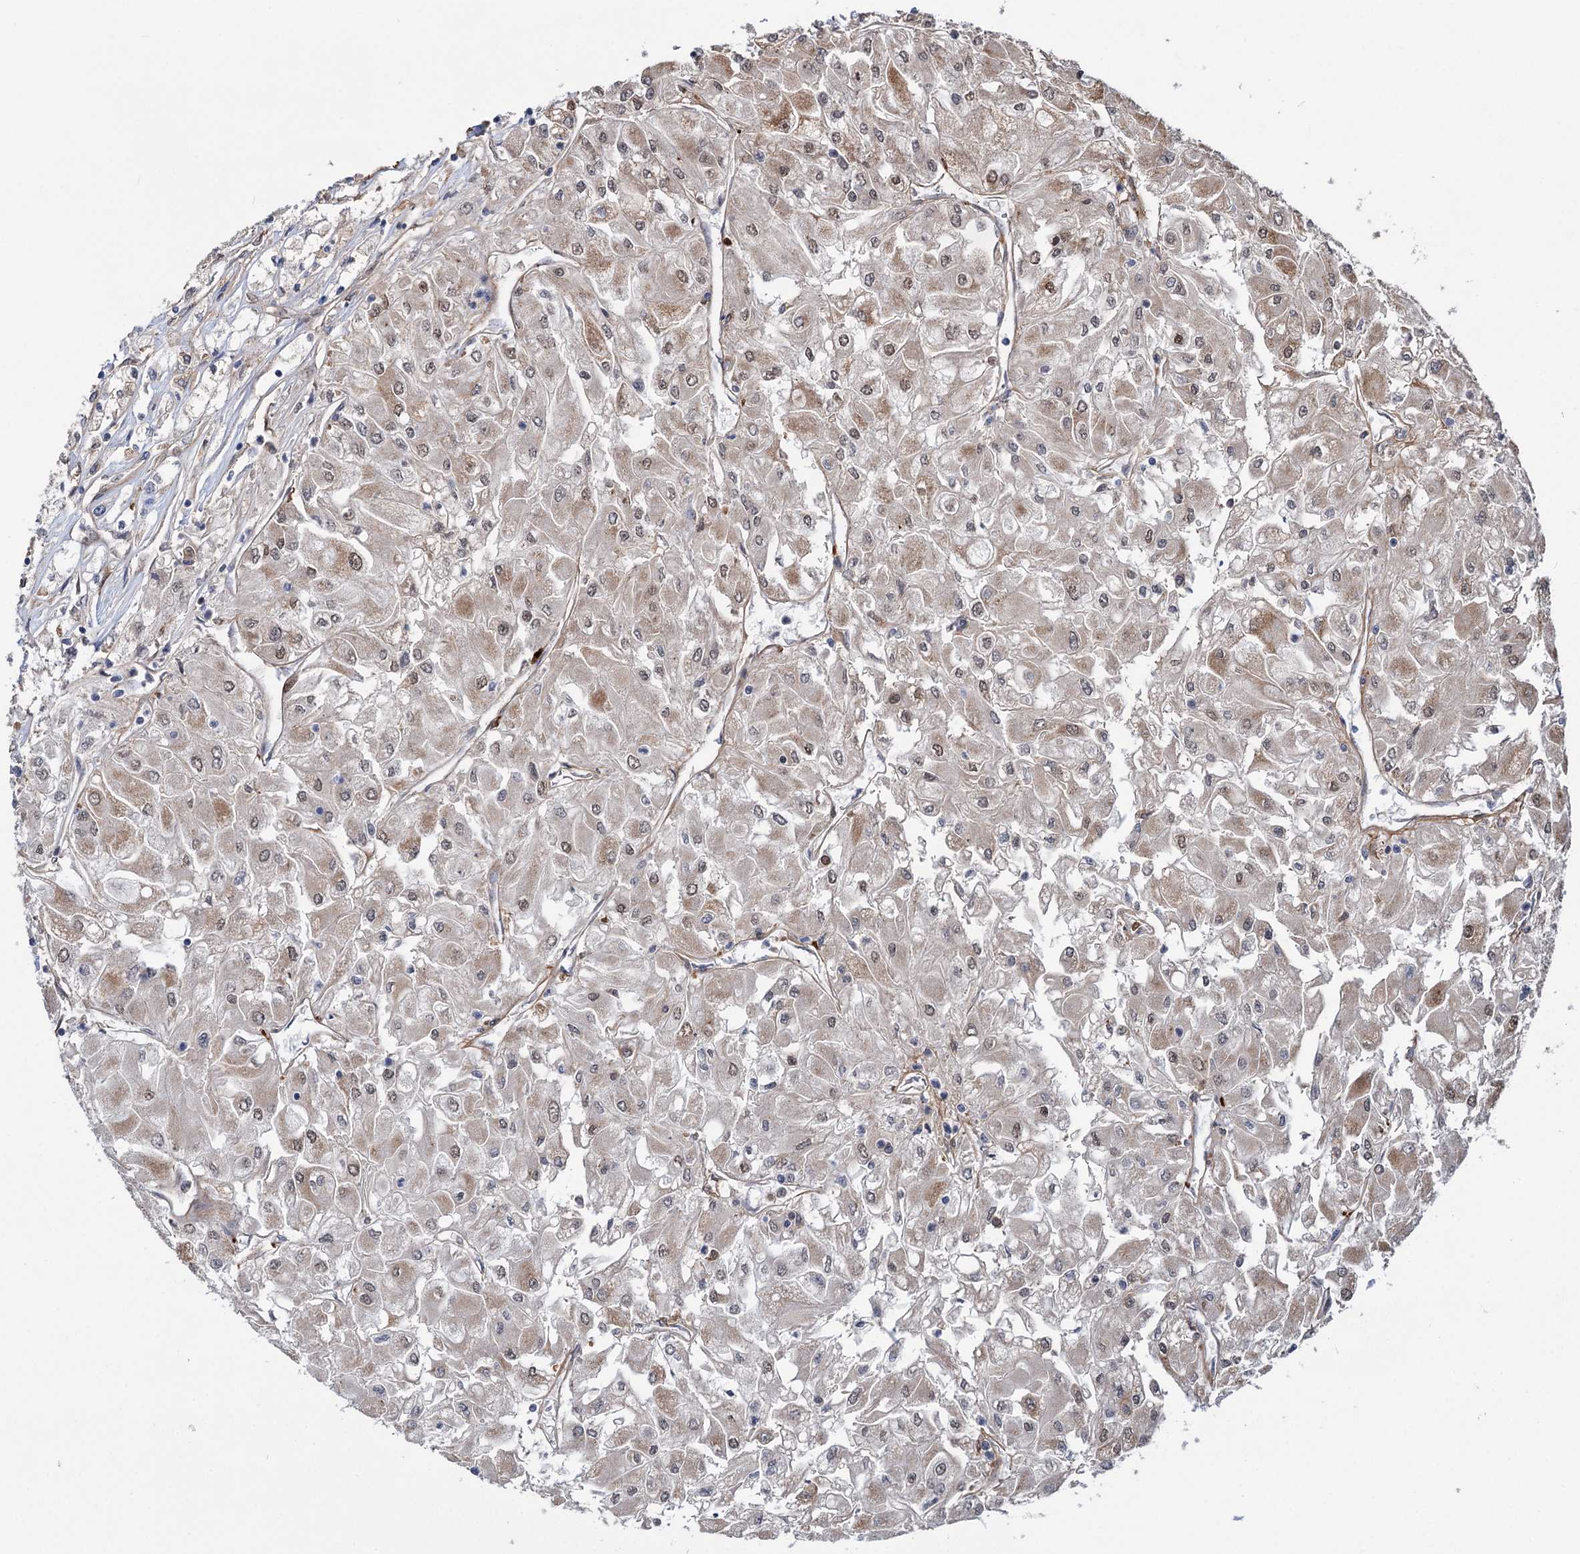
{"staining": {"intensity": "weak", "quantity": ">75%", "location": "cytoplasmic/membranous"}, "tissue": "renal cancer", "cell_type": "Tumor cells", "image_type": "cancer", "snomed": [{"axis": "morphology", "description": "Adenocarcinoma, NOS"}, {"axis": "topography", "description": "Kidney"}], "caption": "Immunohistochemistry (IHC) (DAB (3,3'-diaminobenzidine)) staining of adenocarcinoma (renal) displays weak cytoplasmic/membranous protein staining in about >75% of tumor cells. Nuclei are stained in blue.", "gene": "NCAPD2", "patient": {"sex": "male", "age": 80}}